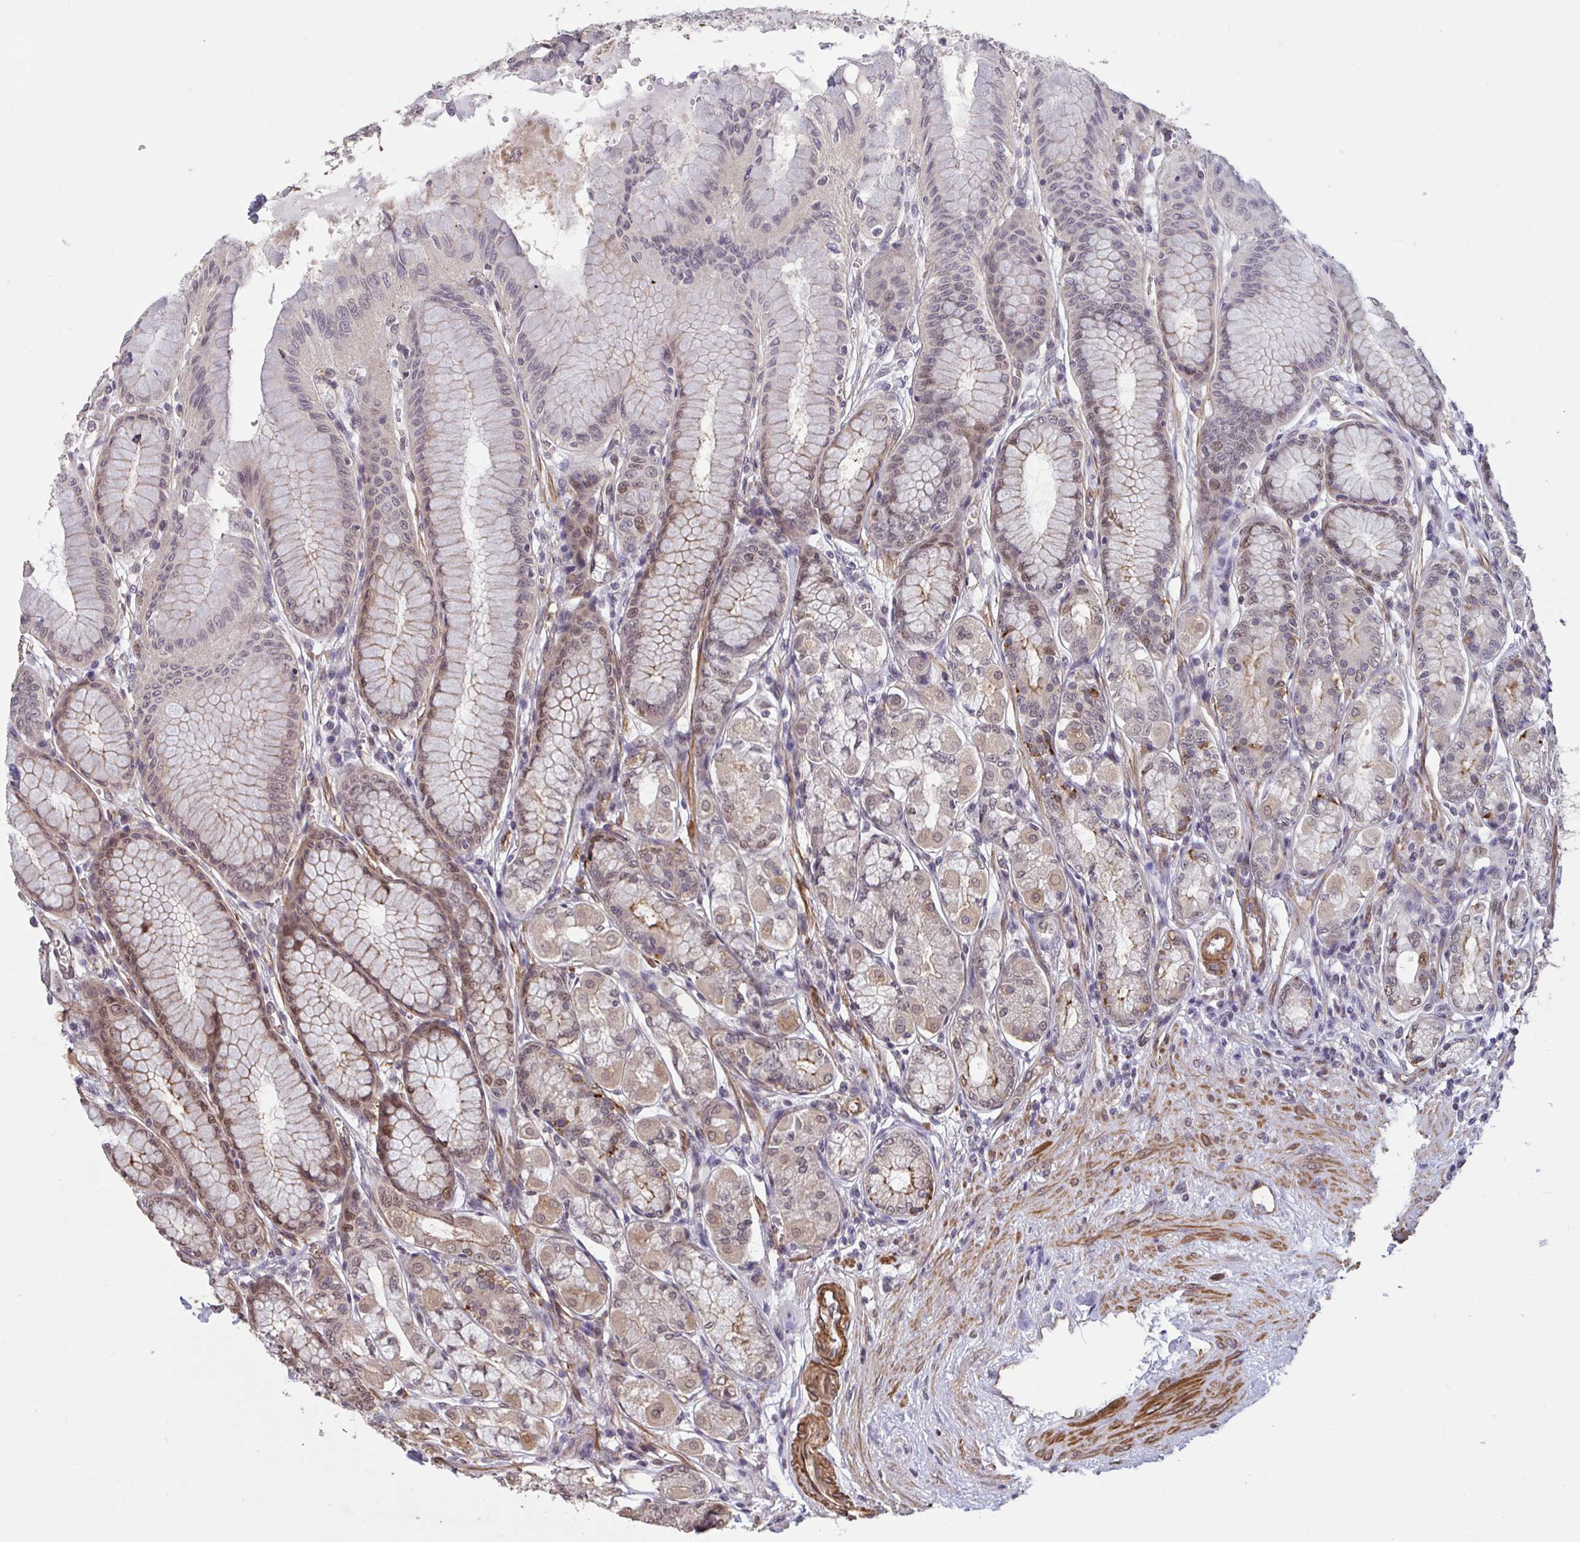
{"staining": {"intensity": "moderate", "quantity": "25%-75%", "location": "cytoplasmic/membranous,nuclear"}, "tissue": "stomach", "cell_type": "Glandular cells", "image_type": "normal", "snomed": [{"axis": "morphology", "description": "Normal tissue, NOS"}, {"axis": "topography", "description": "Stomach"}, {"axis": "topography", "description": "Stomach, lower"}], "caption": "Immunohistochemistry (IHC) micrograph of unremarkable stomach: human stomach stained using immunohistochemistry (IHC) shows medium levels of moderate protein expression localized specifically in the cytoplasmic/membranous,nuclear of glandular cells, appearing as a cytoplasmic/membranous,nuclear brown color.", "gene": "IPO5", "patient": {"sex": "male", "age": 76}}